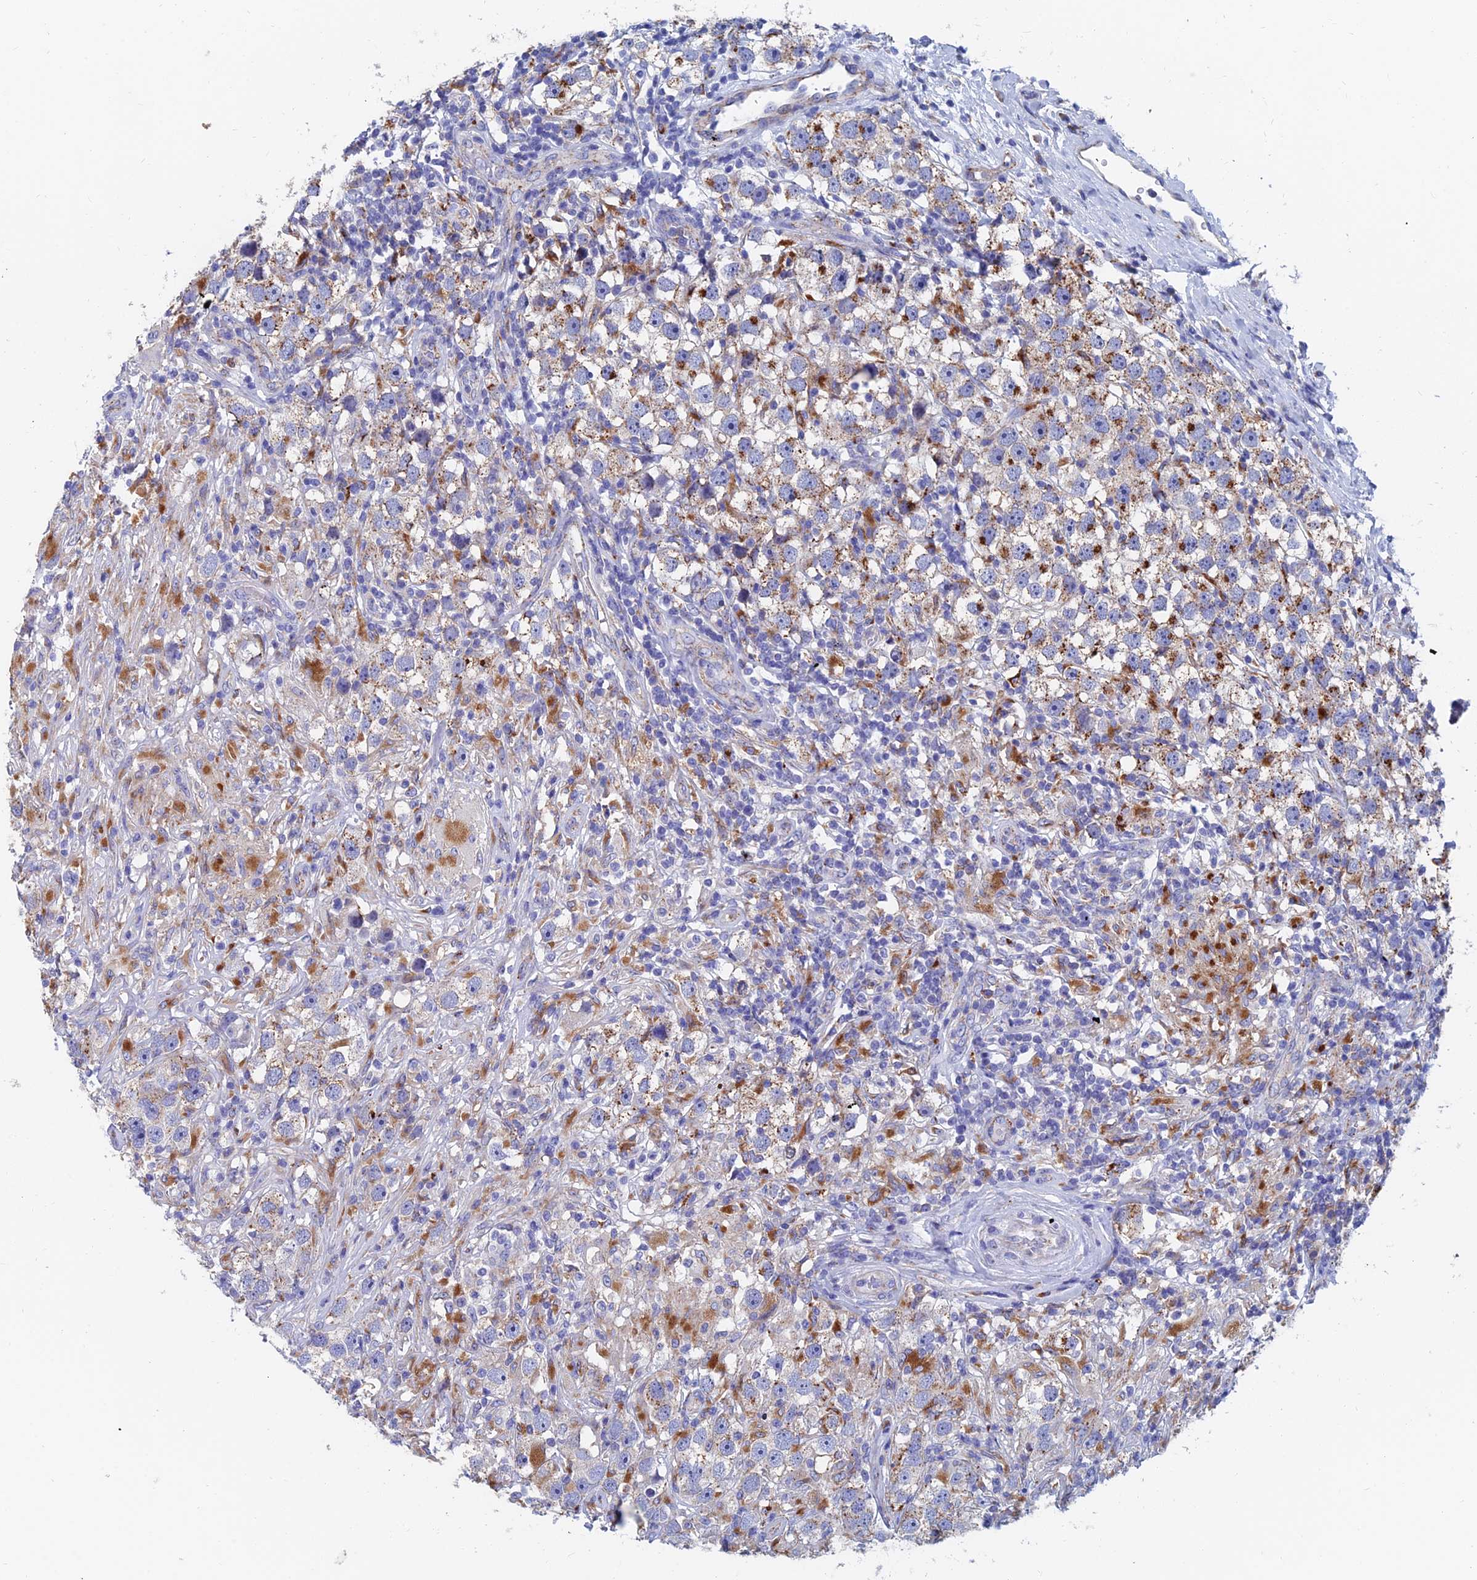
{"staining": {"intensity": "moderate", "quantity": ">75%", "location": "cytoplasmic/membranous"}, "tissue": "testis cancer", "cell_type": "Tumor cells", "image_type": "cancer", "snomed": [{"axis": "morphology", "description": "Seminoma, NOS"}, {"axis": "topography", "description": "Testis"}], "caption": "Protein analysis of testis cancer tissue displays moderate cytoplasmic/membranous expression in approximately >75% of tumor cells. (DAB IHC, brown staining for protein, blue staining for nuclei).", "gene": "SPNS1", "patient": {"sex": "male", "age": 49}}